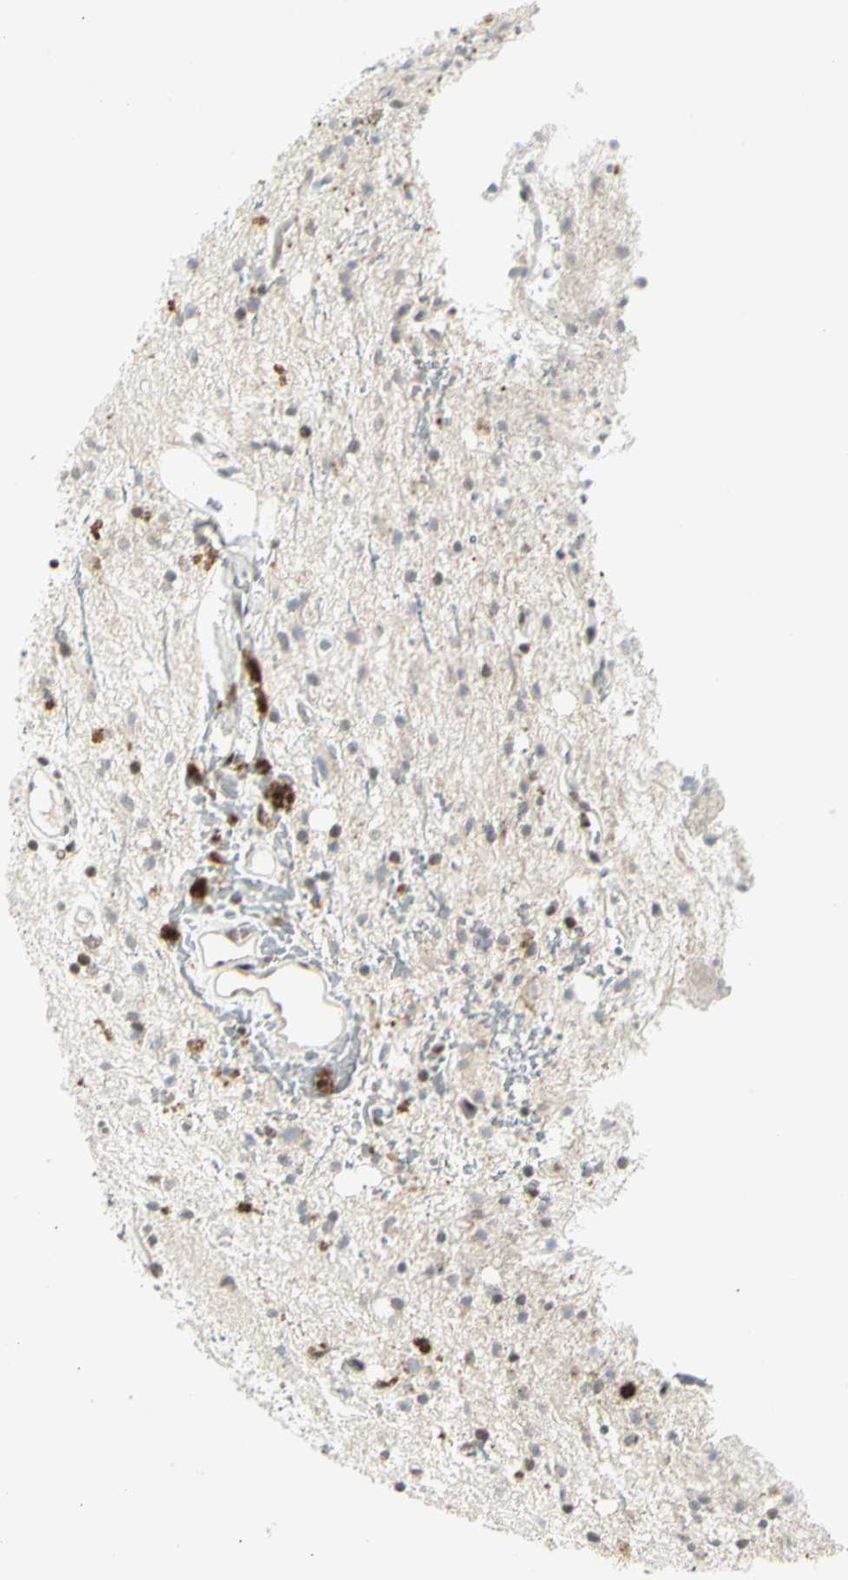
{"staining": {"intensity": "negative", "quantity": "none", "location": "none"}, "tissue": "glioma", "cell_type": "Tumor cells", "image_type": "cancer", "snomed": [{"axis": "morphology", "description": "Glioma, malignant, High grade"}, {"axis": "topography", "description": "Brain"}], "caption": "Immunohistochemistry of human glioma shows no expression in tumor cells.", "gene": "FOXJ2", "patient": {"sex": "male", "age": 47}}